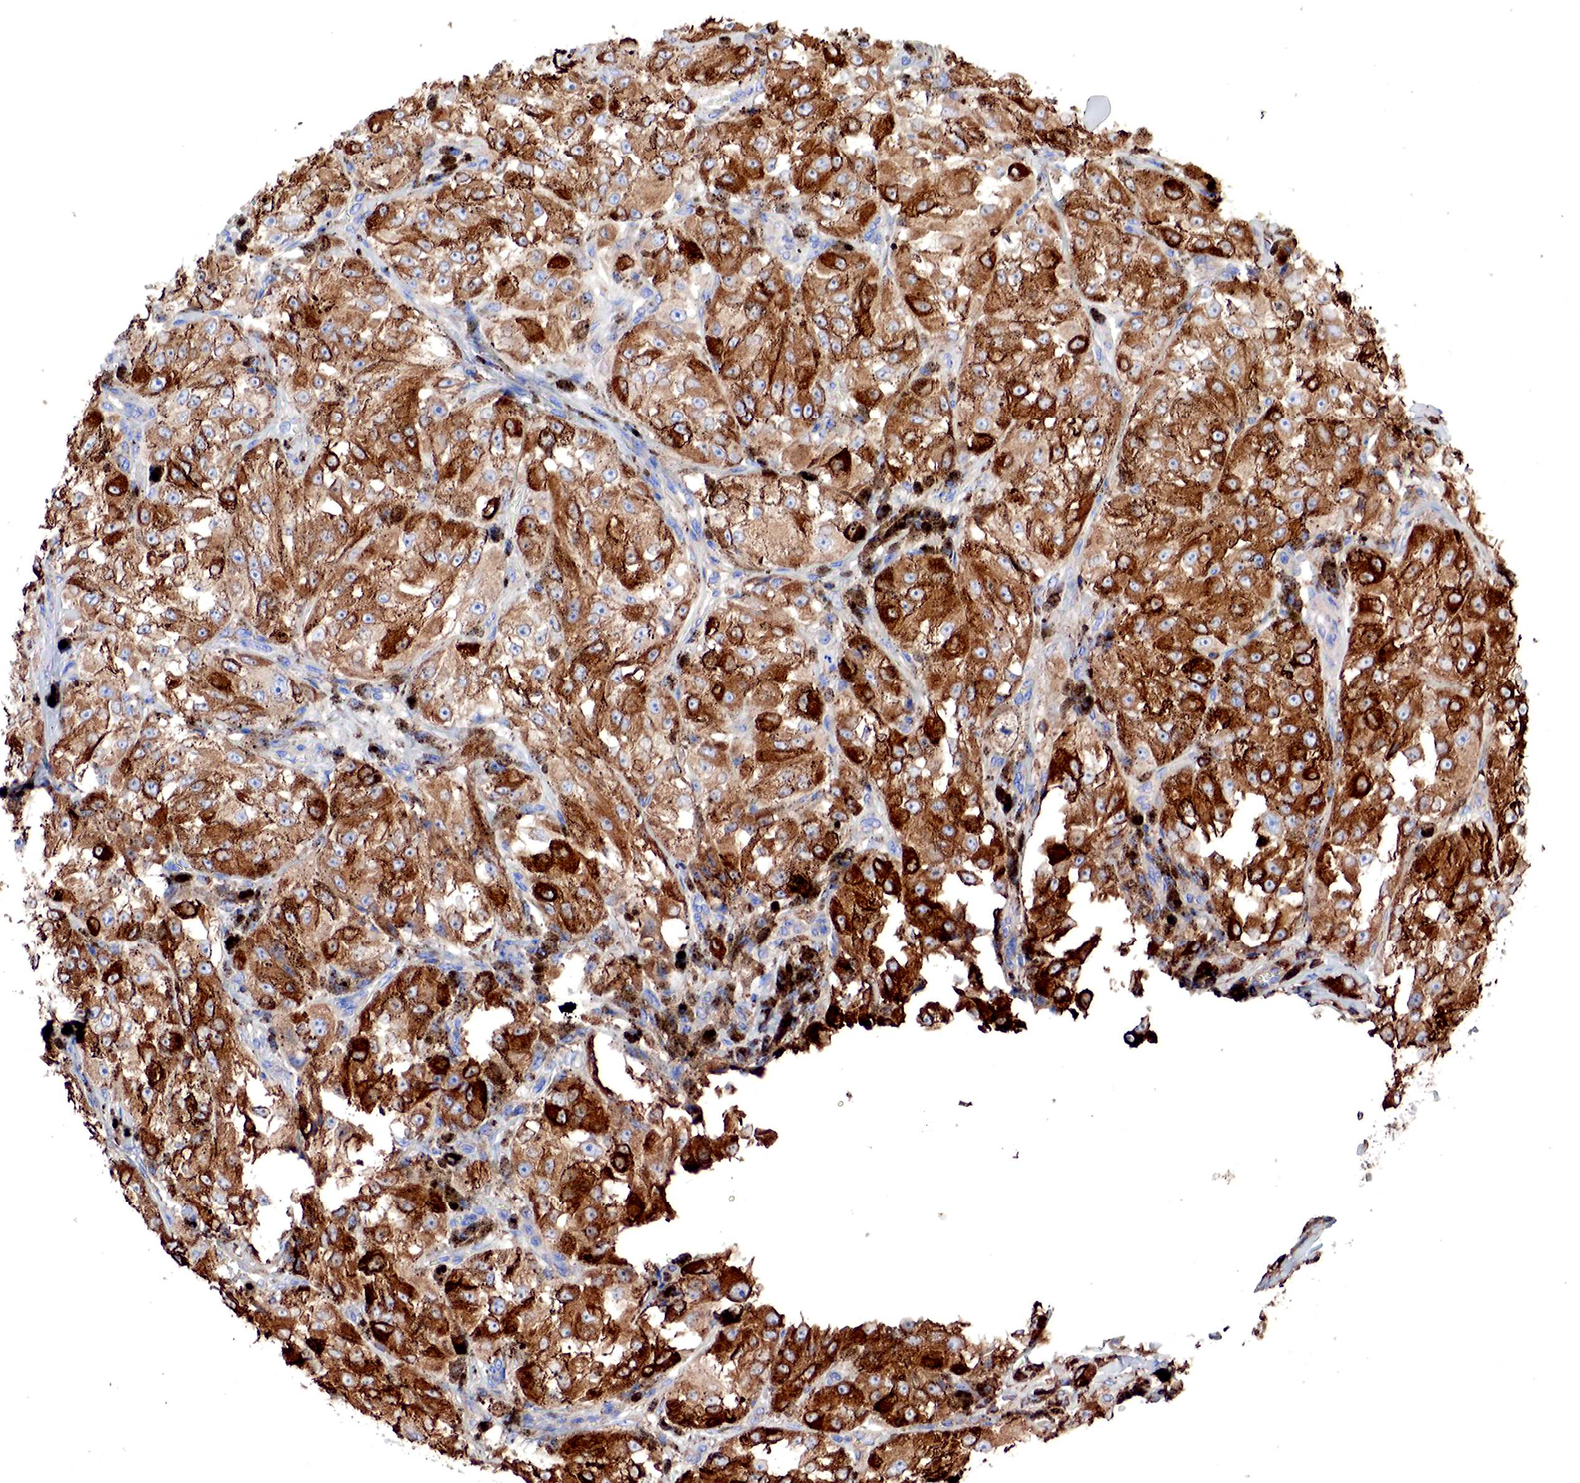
{"staining": {"intensity": "strong", "quantity": ">75%", "location": "cytoplasmic/membranous"}, "tissue": "melanoma", "cell_type": "Tumor cells", "image_type": "cancer", "snomed": [{"axis": "morphology", "description": "Malignant melanoma, NOS"}, {"axis": "topography", "description": "Skin"}], "caption": "Immunohistochemistry (IHC) staining of malignant melanoma, which demonstrates high levels of strong cytoplasmic/membranous staining in approximately >75% of tumor cells indicating strong cytoplasmic/membranous protein staining. The staining was performed using DAB (3,3'-diaminobenzidine) (brown) for protein detection and nuclei were counterstained in hematoxylin (blue).", "gene": "G6PD", "patient": {"sex": "male", "age": 67}}